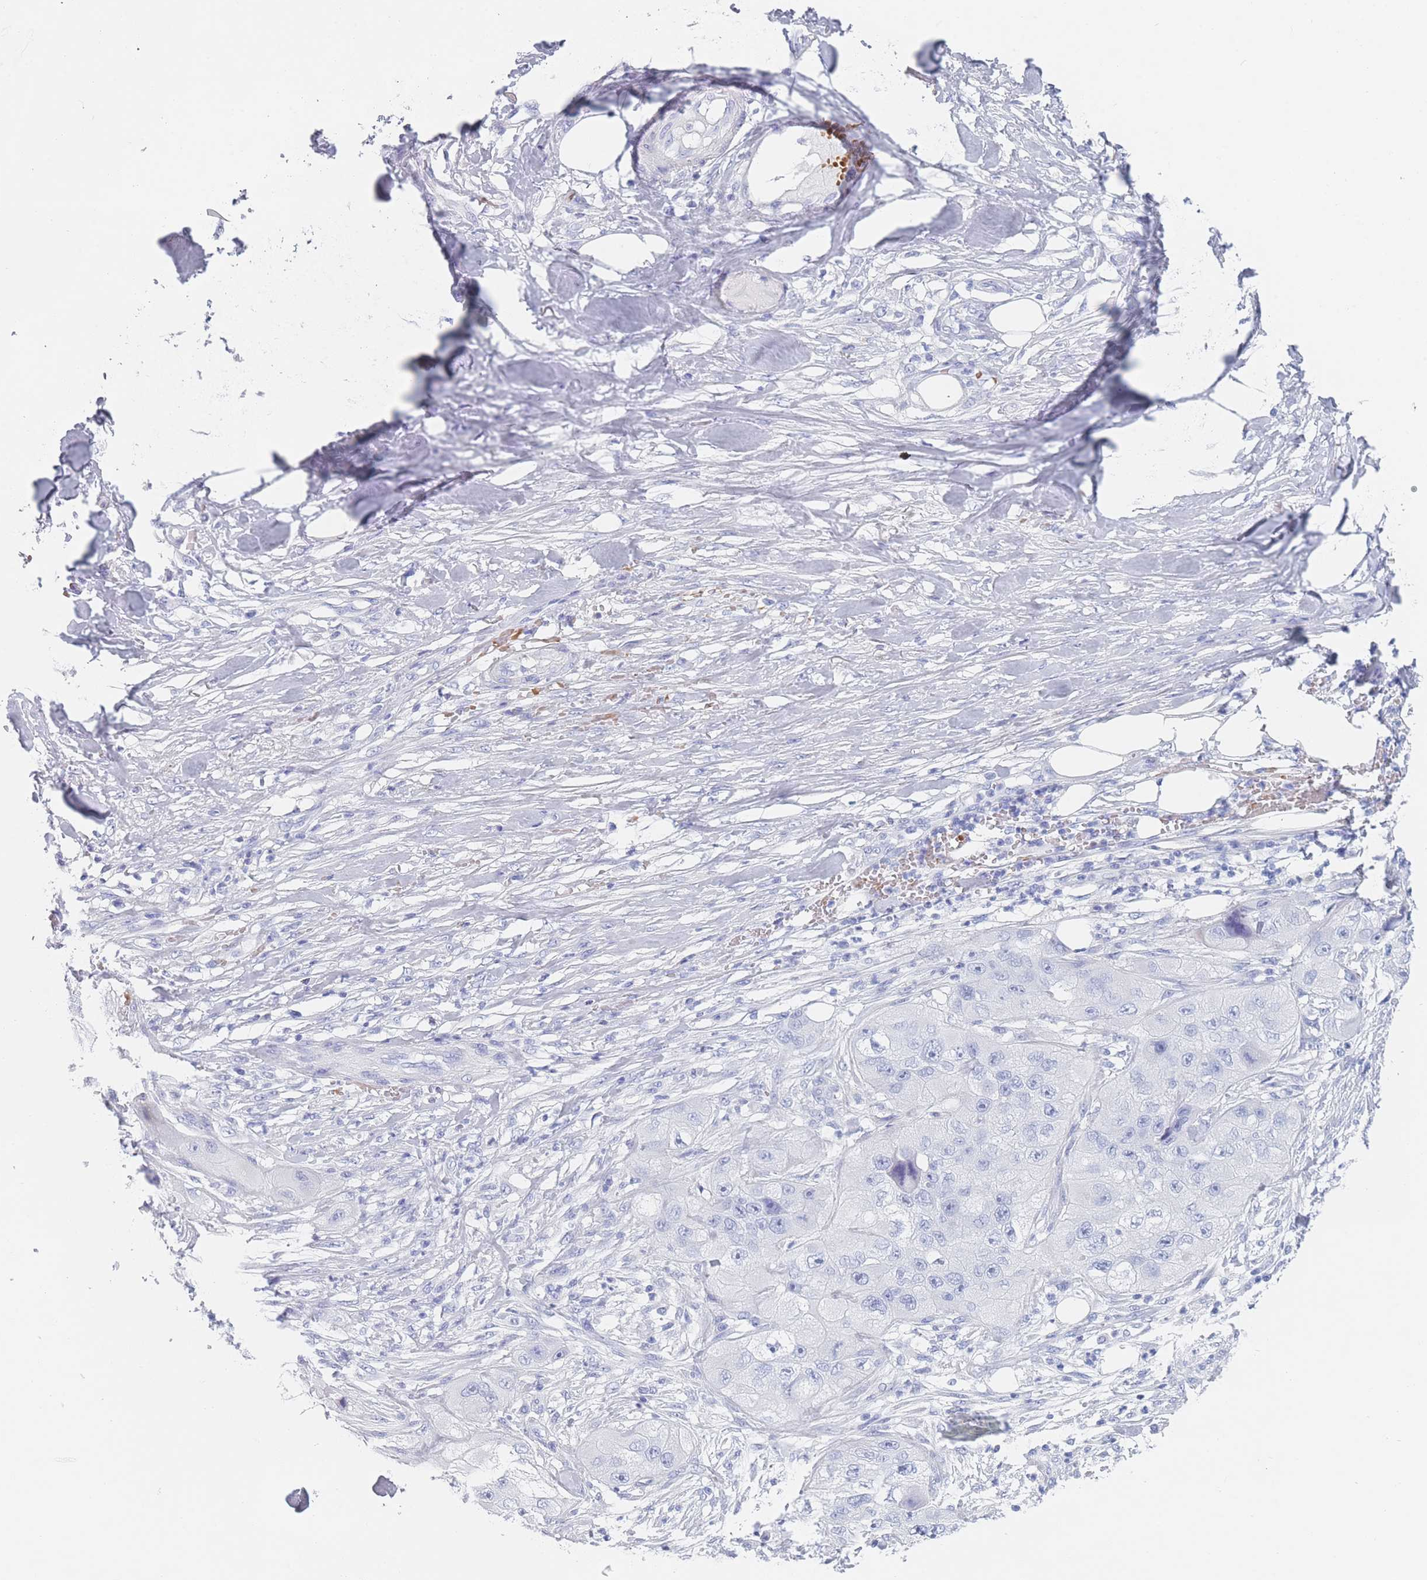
{"staining": {"intensity": "negative", "quantity": "none", "location": "none"}, "tissue": "skin cancer", "cell_type": "Tumor cells", "image_type": "cancer", "snomed": [{"axis": "morphology", "description": "Squamous cell carcinoma, NOS"}, {"axis": "topography", "description": "Skin"}, {"axis": "topography", "description": "Subcutis"}], "caption": "Skin squamous cell carcinoma stained for a protein using immunohistochemistry (IHC) exhibits no staining tumor cells.", "gene": "OR5D16", "patient": {"sex": "male", "age": 73}}